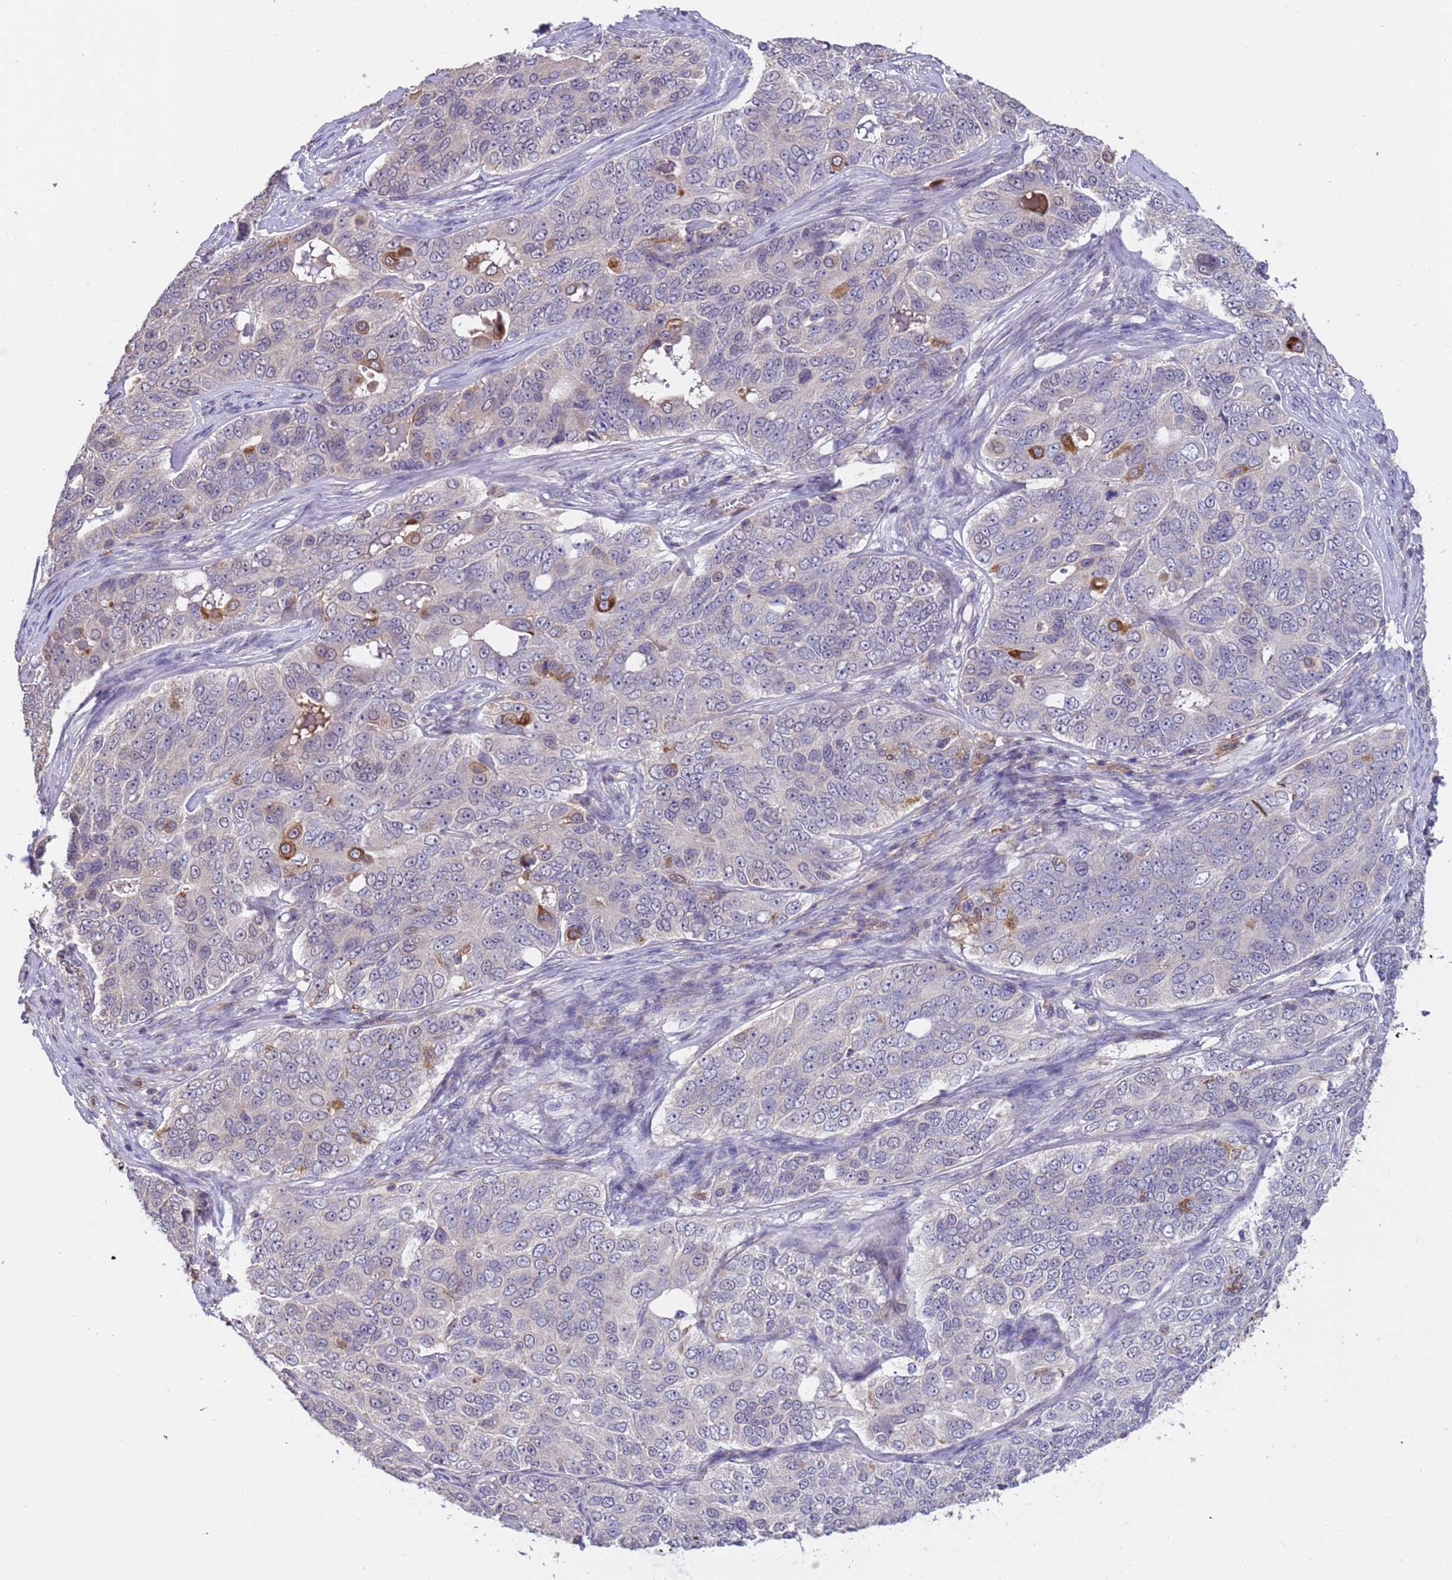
{"staining": {"intensity": "moderate", "quantity": "<25%", "location": "cytoplasmic/membranous"}, "tissue": "ovarian cancer", "cell_type": "Tumor cells", "image_type": "cancer", "snomed": [{"axis": "morphology", "description": "Carcinoma, endometroid"}, {"axis": "topography", "description": "Ovary"}], "caption": "Ovarian cancer stained with DAB (3,3'-diaminobenzidine) immunohistochemistry (IHC) reveals low levels of moderate cytoplasmic/membranous expression in approximately <25% of tumor cells.", "gene": "AMPD3", "patient": {"sex": "female", "age": 51}}